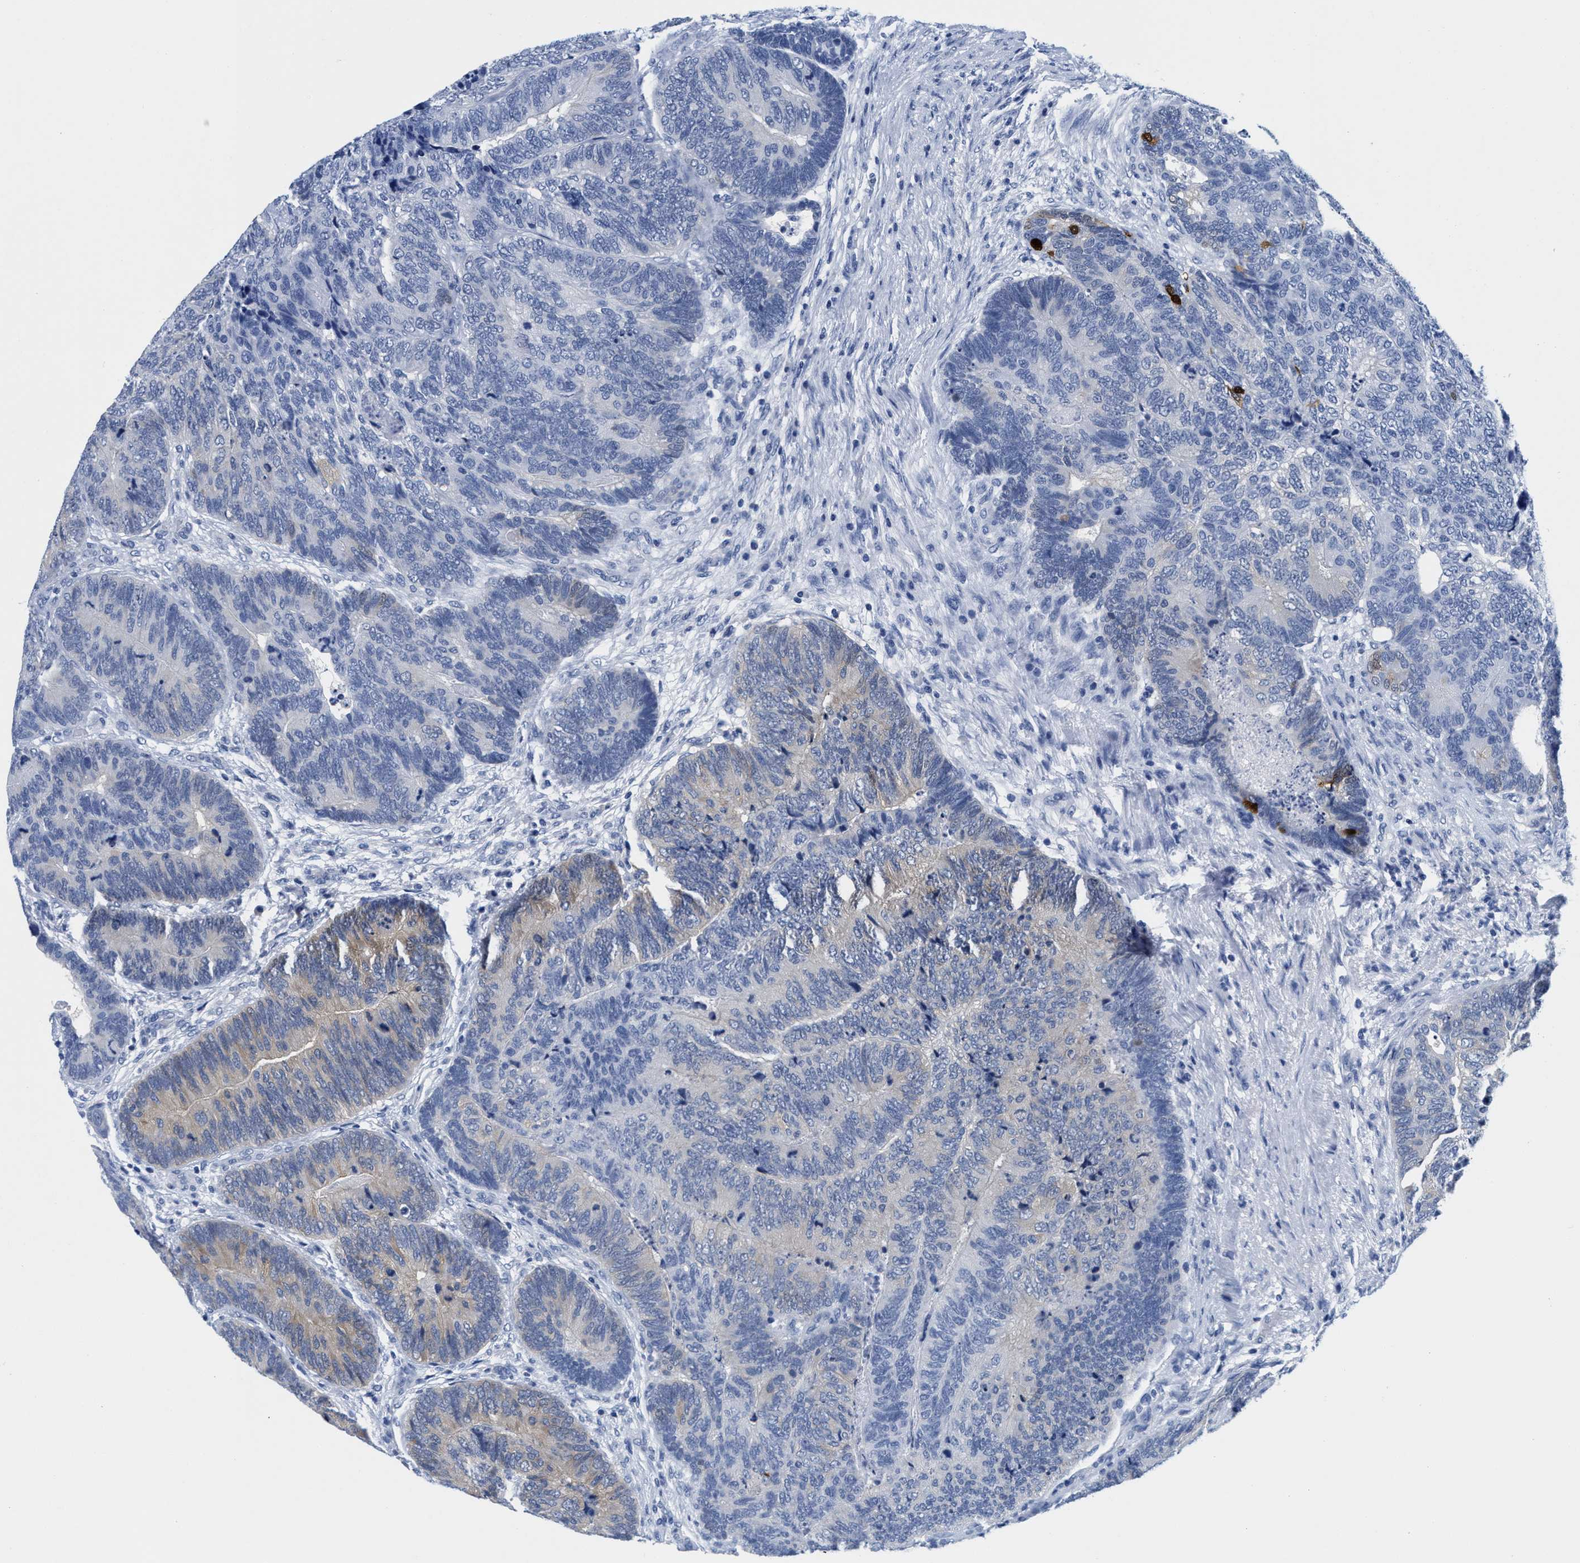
{"staining": {"intensity": "moderate", "quantity": "<25%", "location": "cytoplasmic/membranous"}, "tissue": "colorectal cancer", "cell_type": "Tumor cells", "image_type": "cancer", "snomed": [{"axis": "morphology", "description": "Adenocarcinoma, NOS"}, {"axis": "topography", "description": "Colon"}], "caption": "High-power microscopy captured an immunohistochemistry image of colorectal cancer (adenocarcinoma), revealing moderate cytoplasmic/membranous expression in about <25% of tumor cells. The staining was performed using DAB (3,3'-diaminobenzidine) to visualize the protein expression in brown, while the nuclei were stained in blue with hematoxylin (Magnification: 20x).", "gene": "TTC3", "patient": {"sex": "female", "age": 67}}